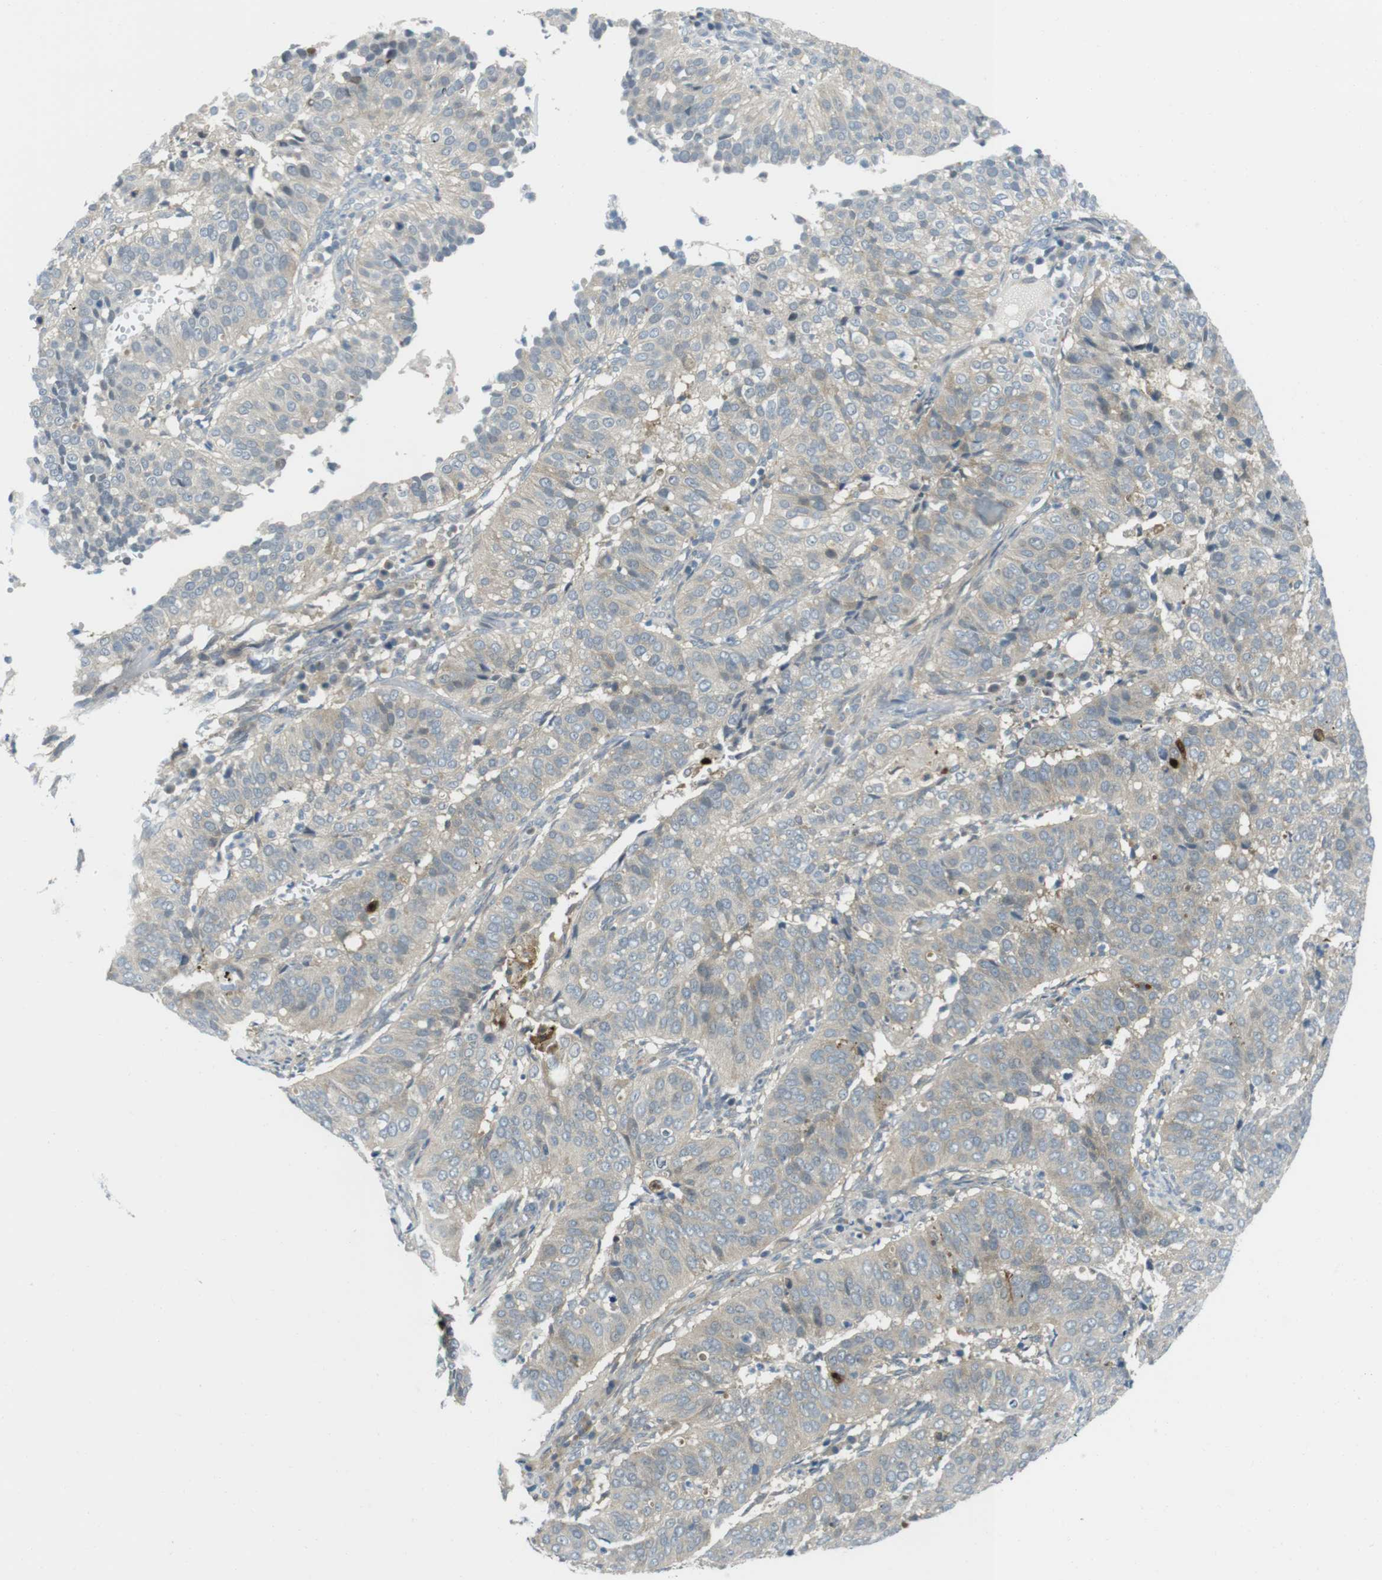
{"staining": {"intensity": "weak", "quantity": "<25%", "location": "cytoplasmic/membranous"}, "tissue": "cervical cancer", "cell_type": "Tumor cells", "image_type": "cancer", "snomed": [{"axis": "morphology", "description": "Normal tissue, NOS"}, {"axis": "morphology", "description": "Squamous cell carcinoma, NOS"}, {"axis": "topography", "description": "Cervix"}], "caption": "Immunohistochemical staining of cervical squamous cell carcinoma demonstrates no significant staining in tumor cells.", "gene": "CASP2", "patient": {"sex": "female", "age": 39}}